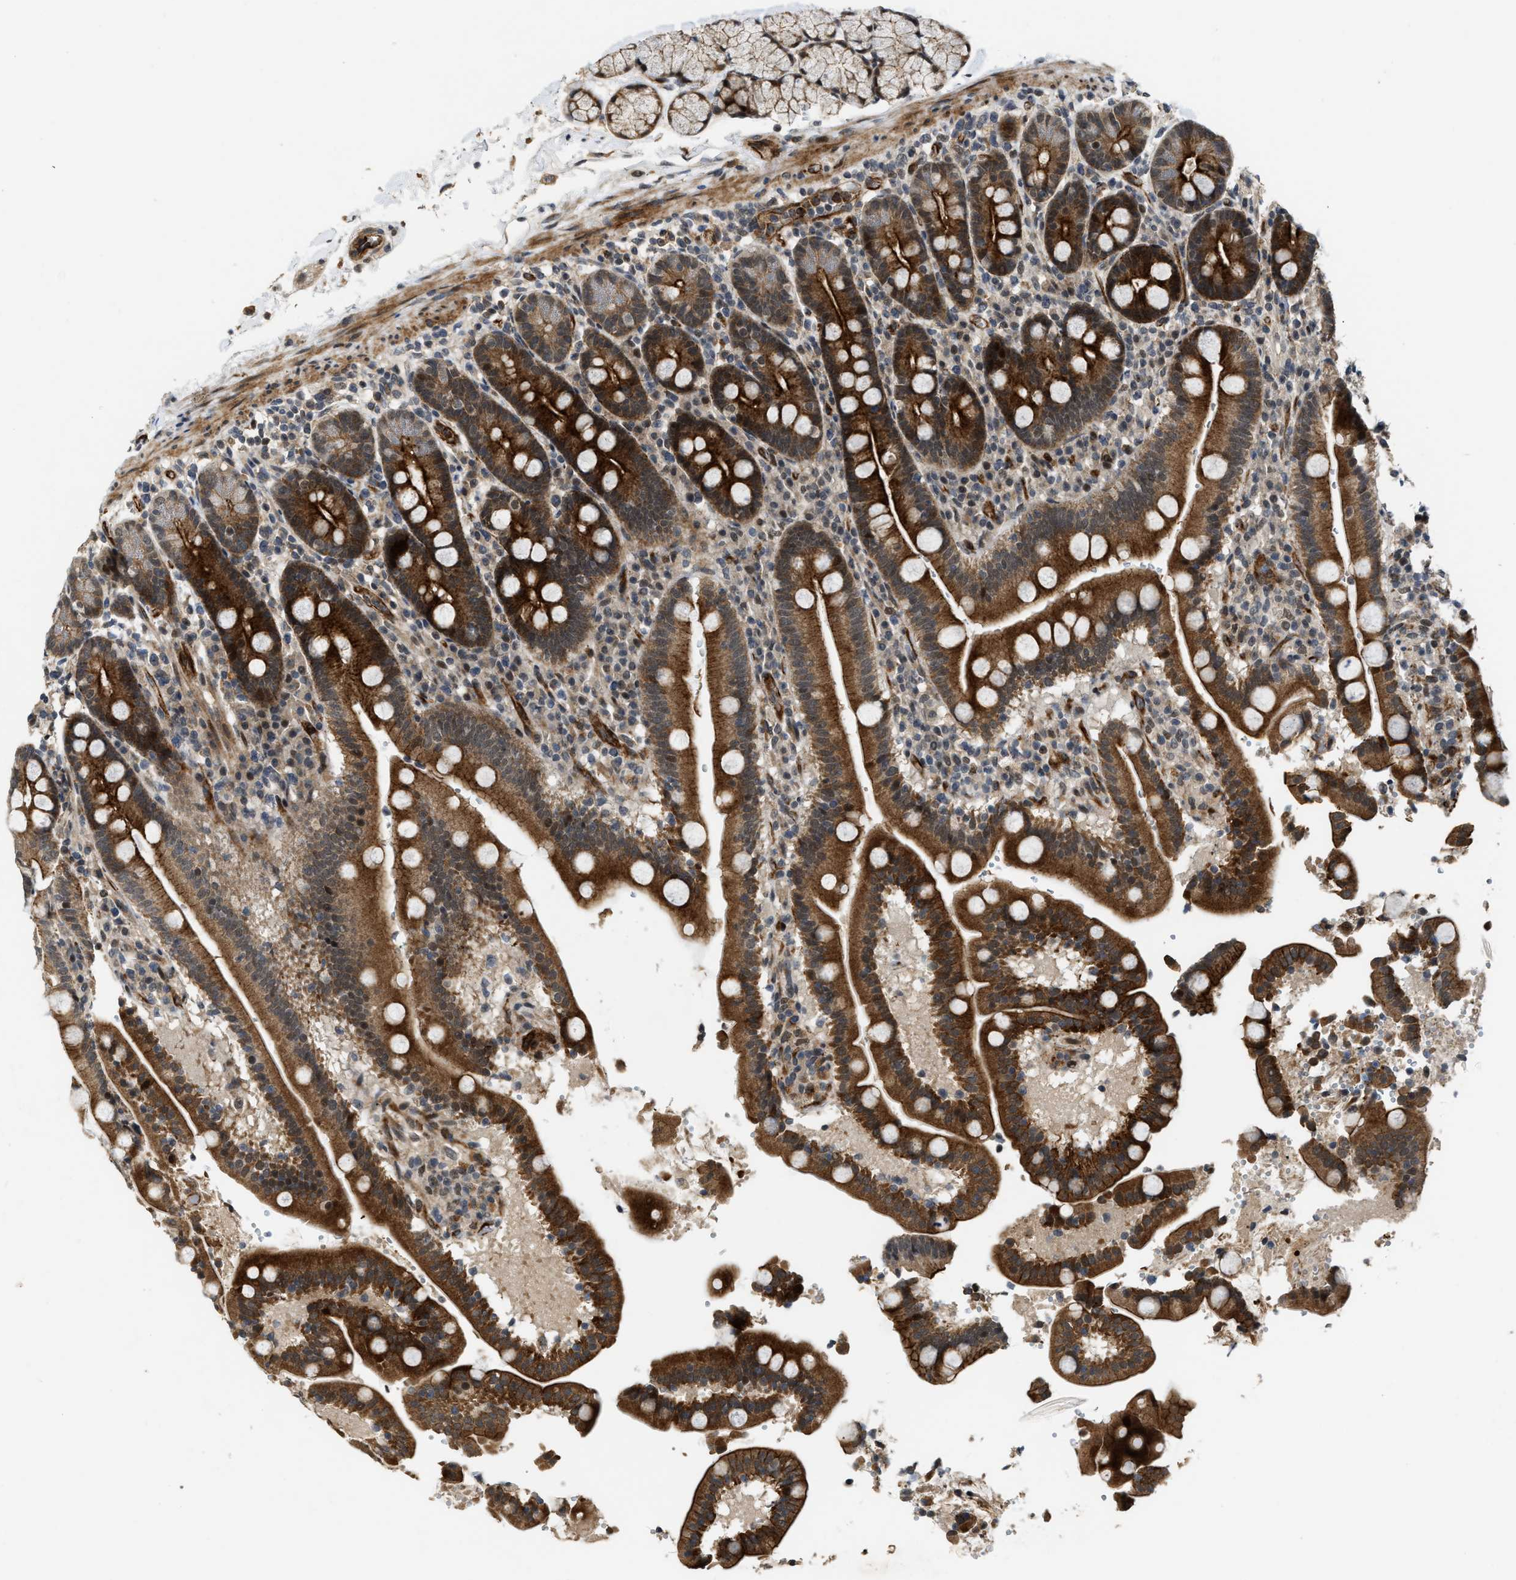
{"staining": {"intensity": "strong", "quantity": ">75%", "location": "cytoplasmic/membranous"}, "tissue": "duodenum", "cell_type": "Glandular cells", "image_type": "normal", "snomed": [{"axis": "morphology", "description": "Normal tissue, NOS"}, {"axis": "topography", "description": "Small intestine, NOS"}], "caption": "Protein expression analysis of normal duodenum reveals strong cytoplasmic/membranous positivity in approximately >75% of glandular cells. The protein of interest is shown in brown color, while the nuclei are stained blue.", "gene": "DPF2", "patient": {"sex": "female", "age": 71}}